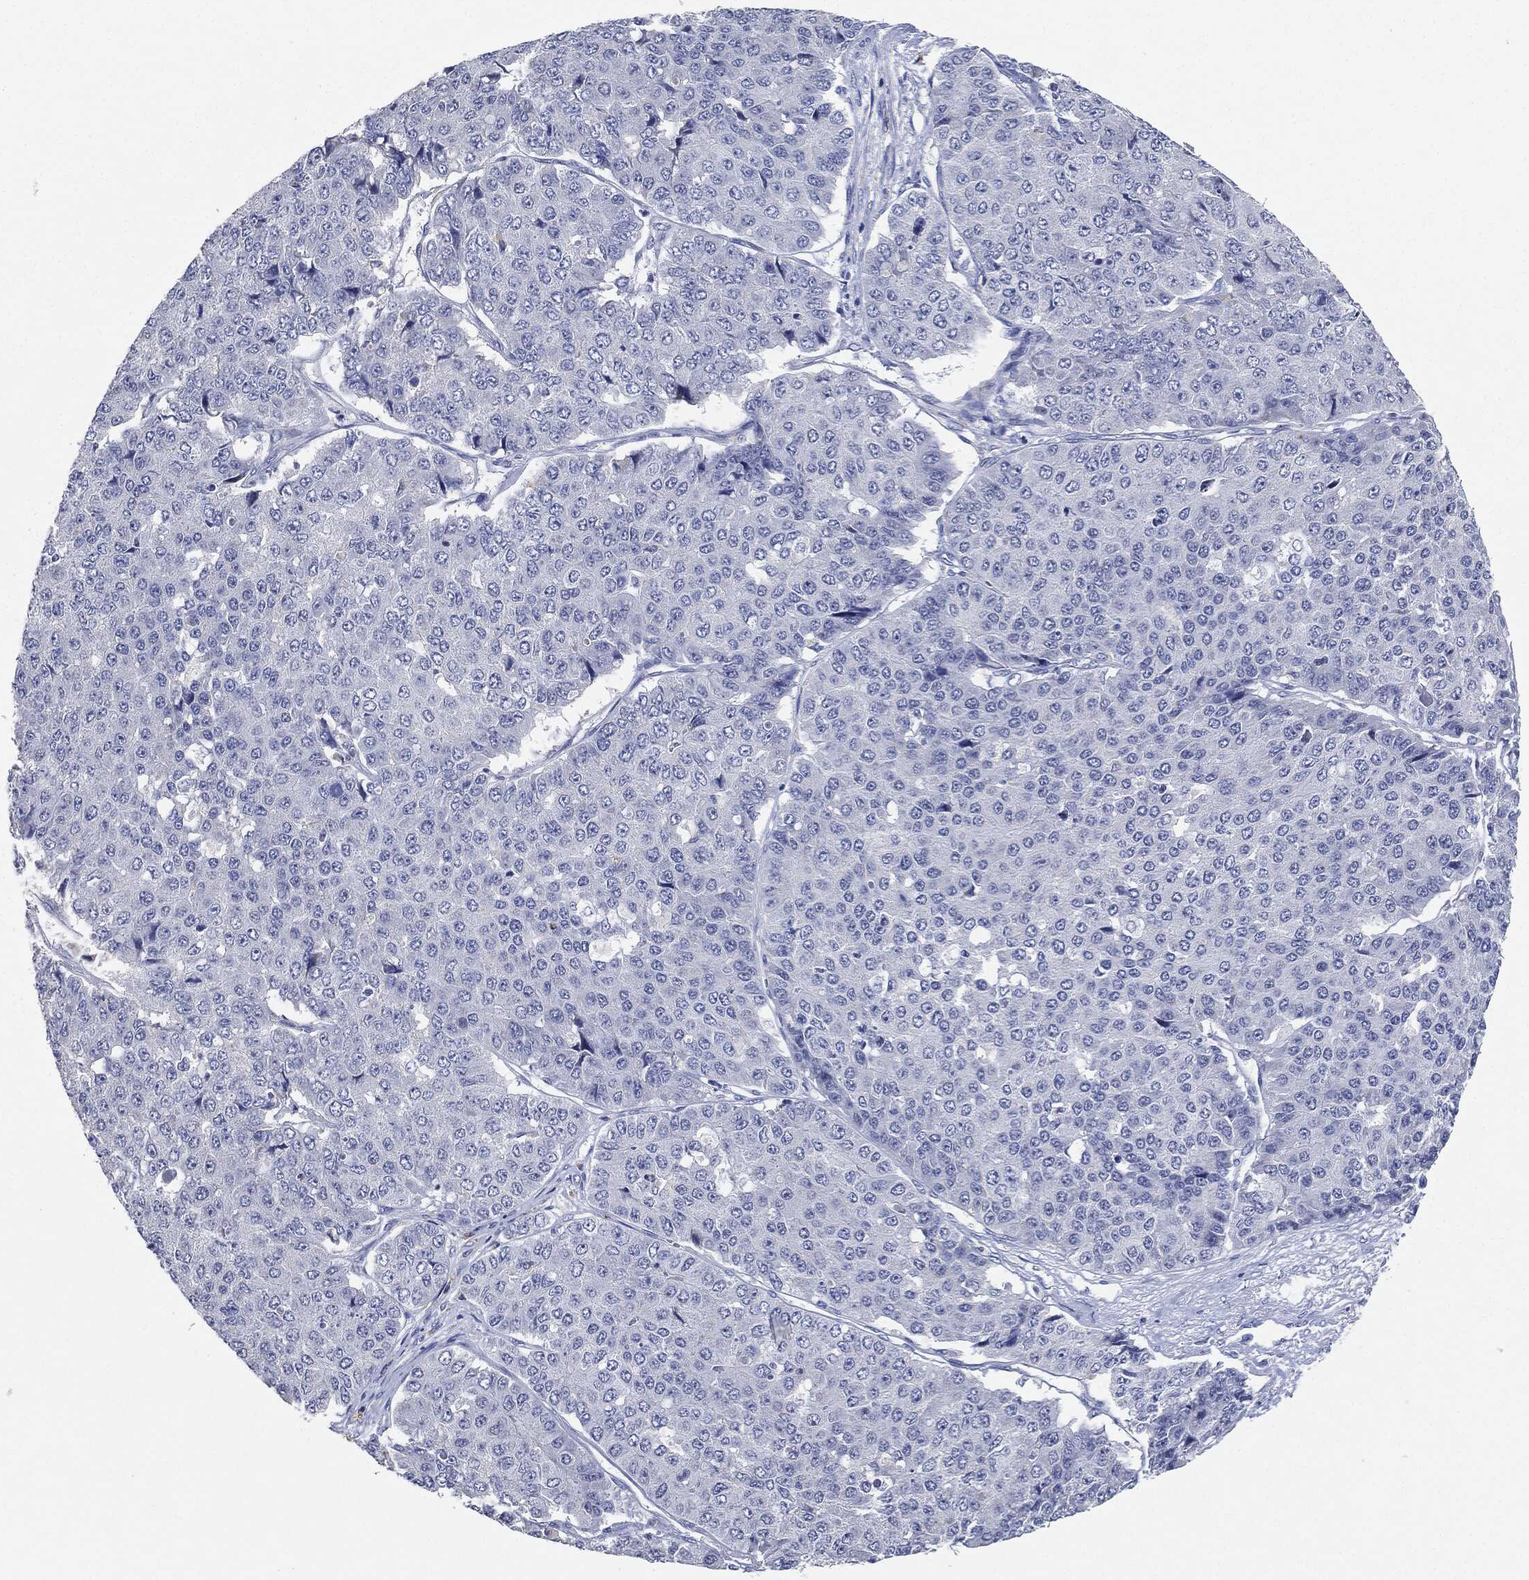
{"staining": {"intensity": "negative", "quantity": "none", "location": "none"}, "tissue": "pancreatic cancer", "cell_type": "Tumor cells", "image_type": "cancer", "snomed": [{"axis": "morphology", "description": "Normal tissue, NOS"}, {"axis": "morphology", "description": "Adenocarcinoma, NOS"}, {"axis": "topography", "description": "Pancreas"}, {"axis": "topography", "description": "Duodenum"}], "caption": "Pancreatic adenocarcinoma was stained to show a protein in brown. There is no significant positivity in tumor cells.", "gene": "NTRK1", "patient": {"sex": "male", "age": 50}}